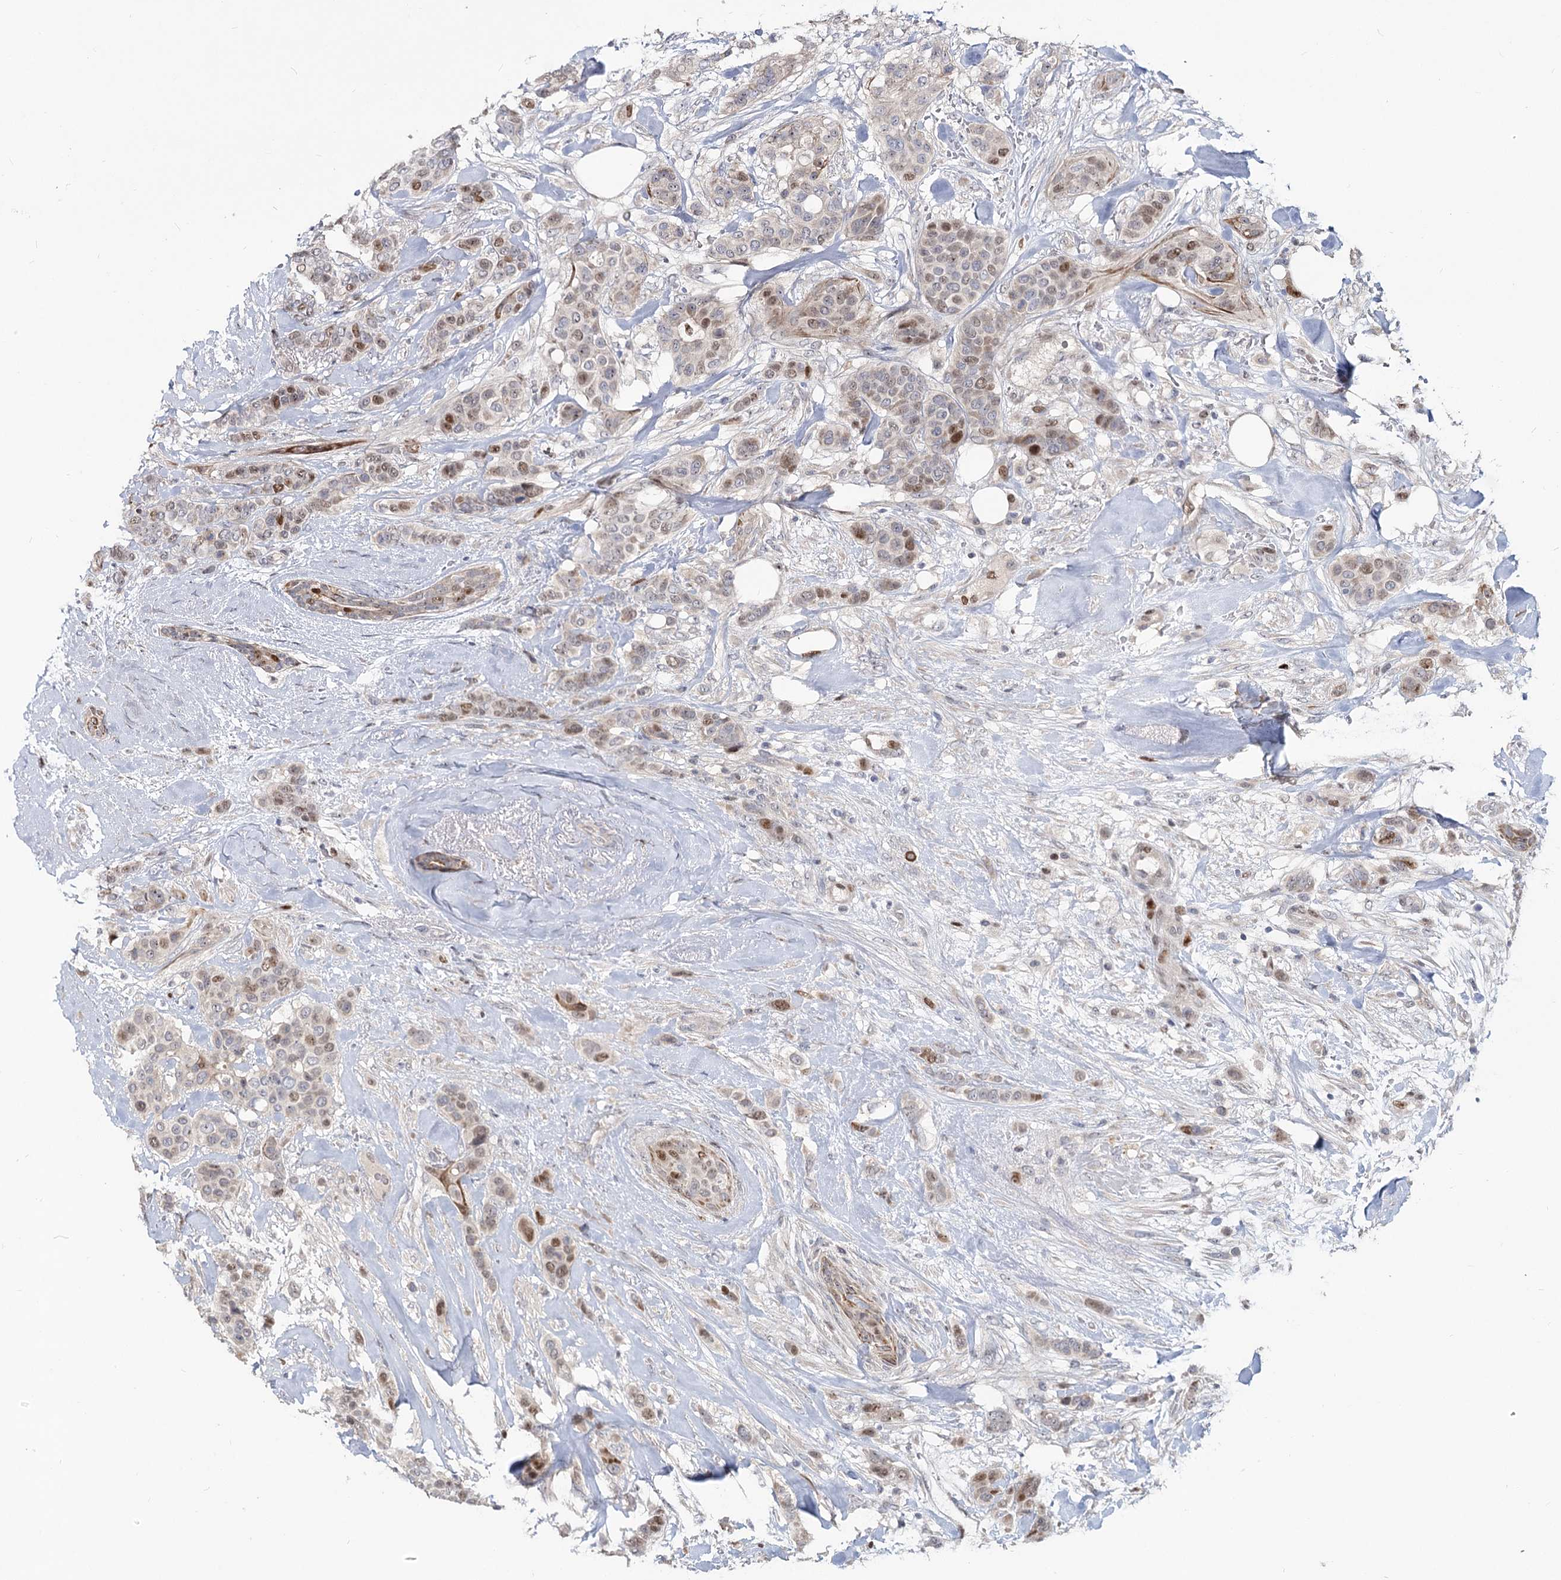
{"staining": {"intensity": "moderate", "quantity": "<25%", "location": "nuclear"}, "tissue": "breast cancer", "cell_type": "Tumor cells", "image_type": "cancer", "snomed": [{"axis": "morphology", "description": "Lobular carcinoma"}, {"axis": "topography", "description": "Breast"}], "caption": "Brown immunohistochemical staining in breast cancer (lobular carcinoma) displays moderate nuclear positivity in about <25% of tumor cells.", "gene": "PIK3C2A", "patient": {"sex": "female", "age": 51}}